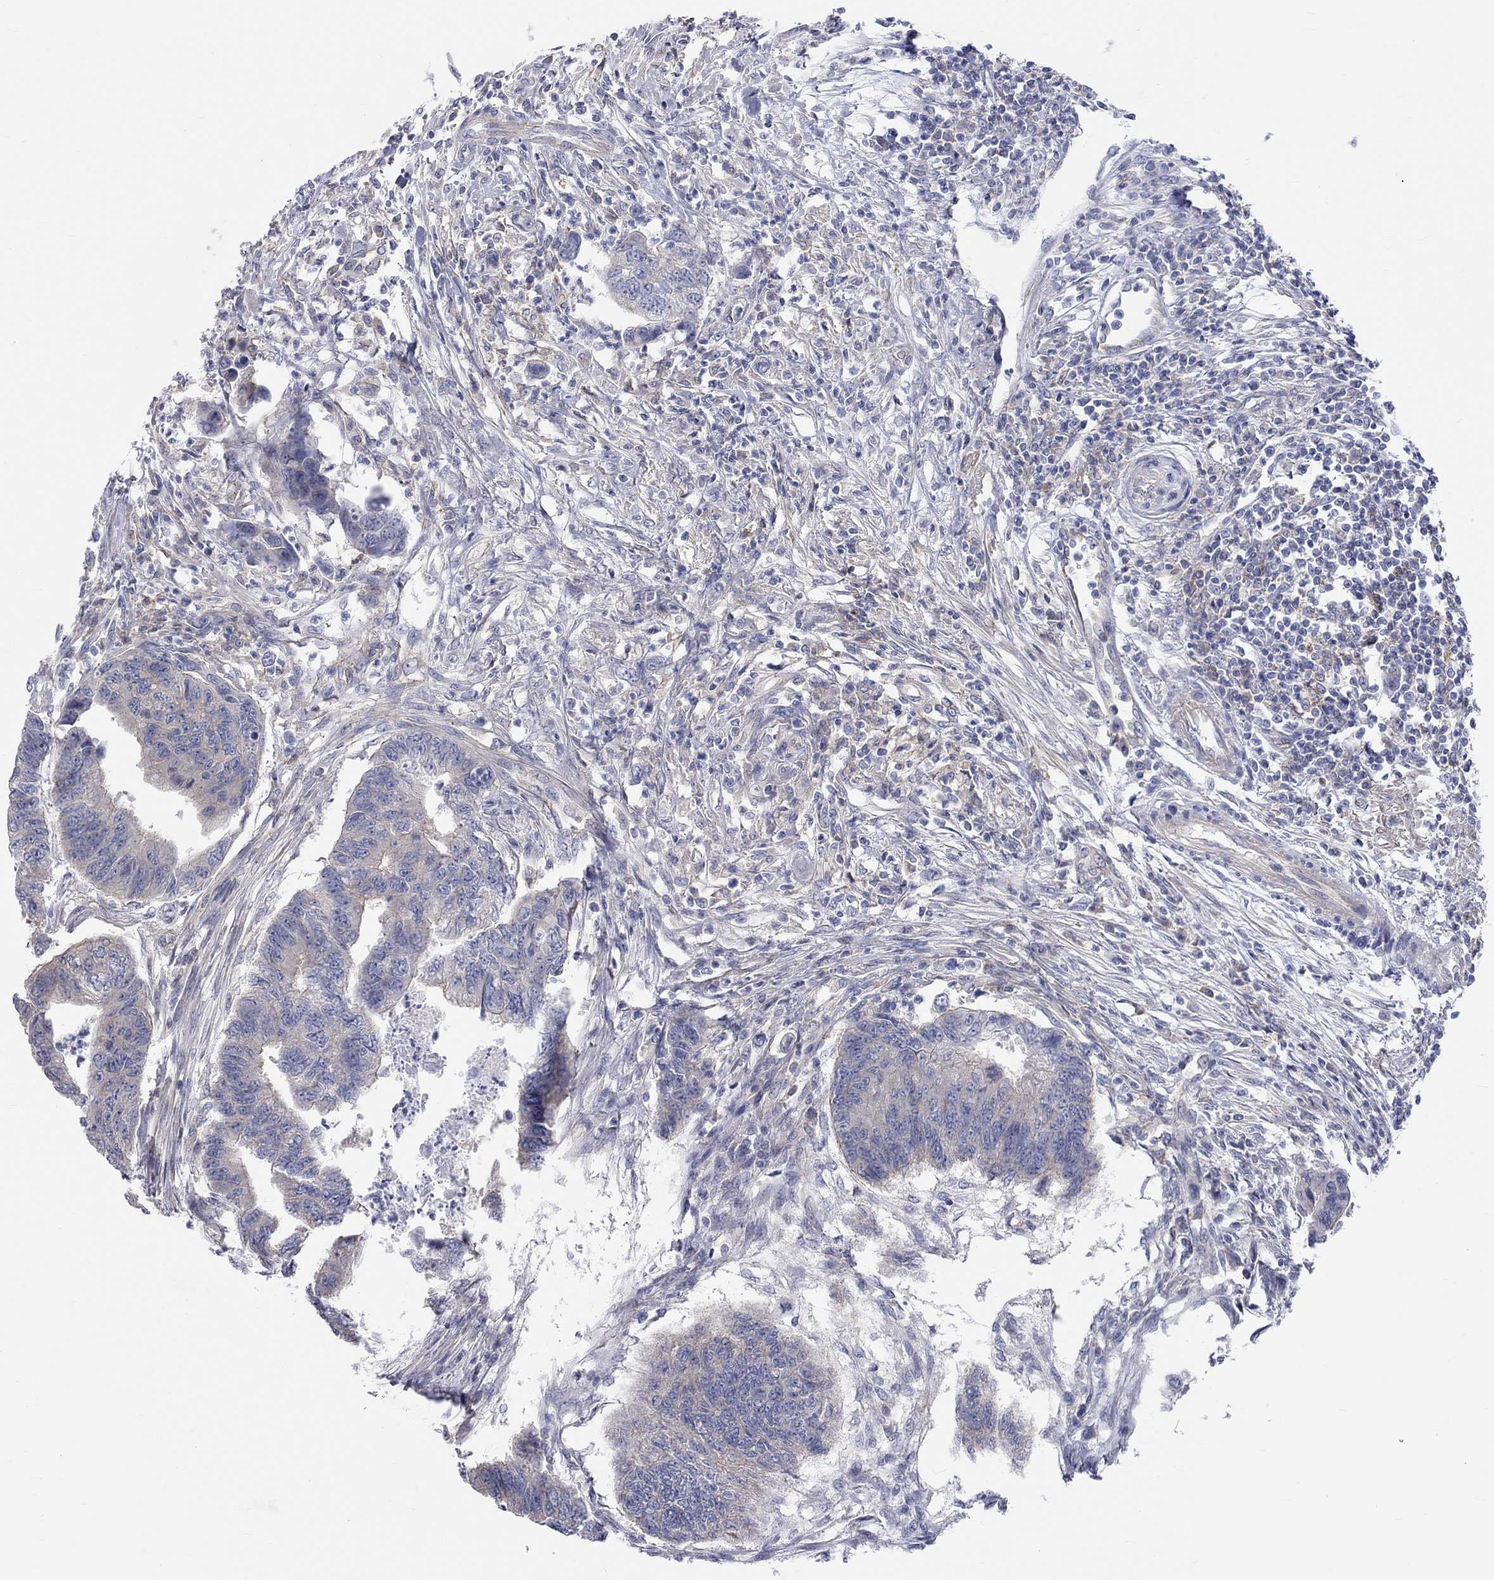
{"staining": {"intensity": "negative", "quantity": "none", "location": "none"}, "tissue": "colorectal cancer", "cell_type": "Tumor cells", "image_type": "cancer", "snomed": [{"axis": "morphology", "description": "Adenocarcinoma, NOS"}, {"axis": "topography", "description": "Colon"}], "caption": "Protein analysis of colorectal cancer (adenocarcinoma) demonstrates no significant staining in tumor cells.", "gene": "PCDHGA10", "patient": {"sex": "female", "age": 65}}